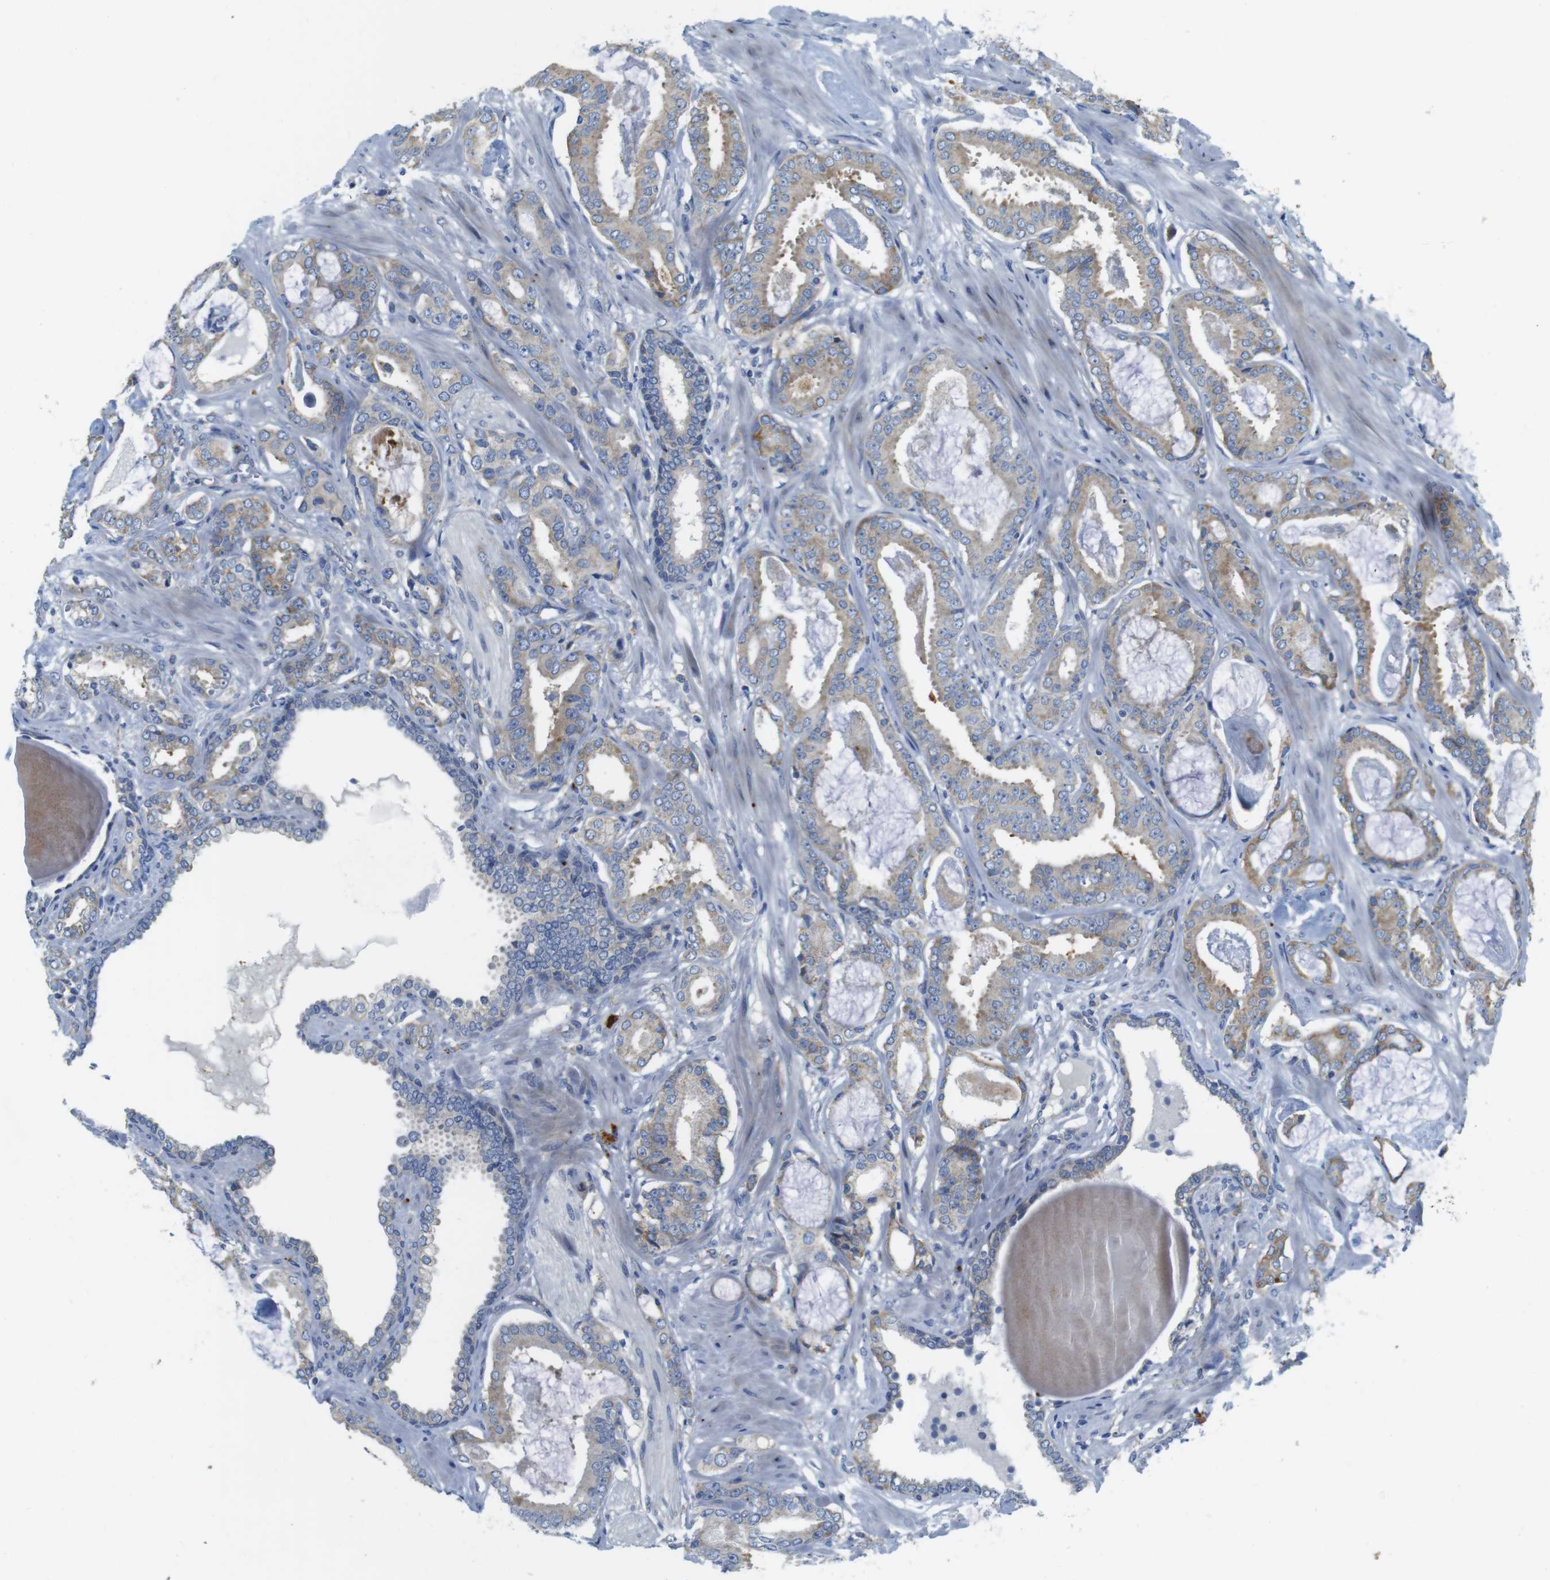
{"staining": {"intensity": "weak", "quantity": ">75%", "location": "cytoplasmic/membranous"}, "tissue": "prostate cancer", "cell_type": "Tumor cells", "image_type": "cancer", "snomed": [{"axis": "morphology", "description": "Adenocarcinoma, Low grade"}, {"axis": "topography", "description": "Prostate"}], "caption": "Low-grade adenocarcinoma (prostate) stained with DAB (3,3'-diaminobenzidine) immunohistochemistry displays low levels of weak cytoplasmic/membranous staining in about >75% of tumor cells.", "gene": "TMEM234", "patient": {"sex": "male", "age": 53}}